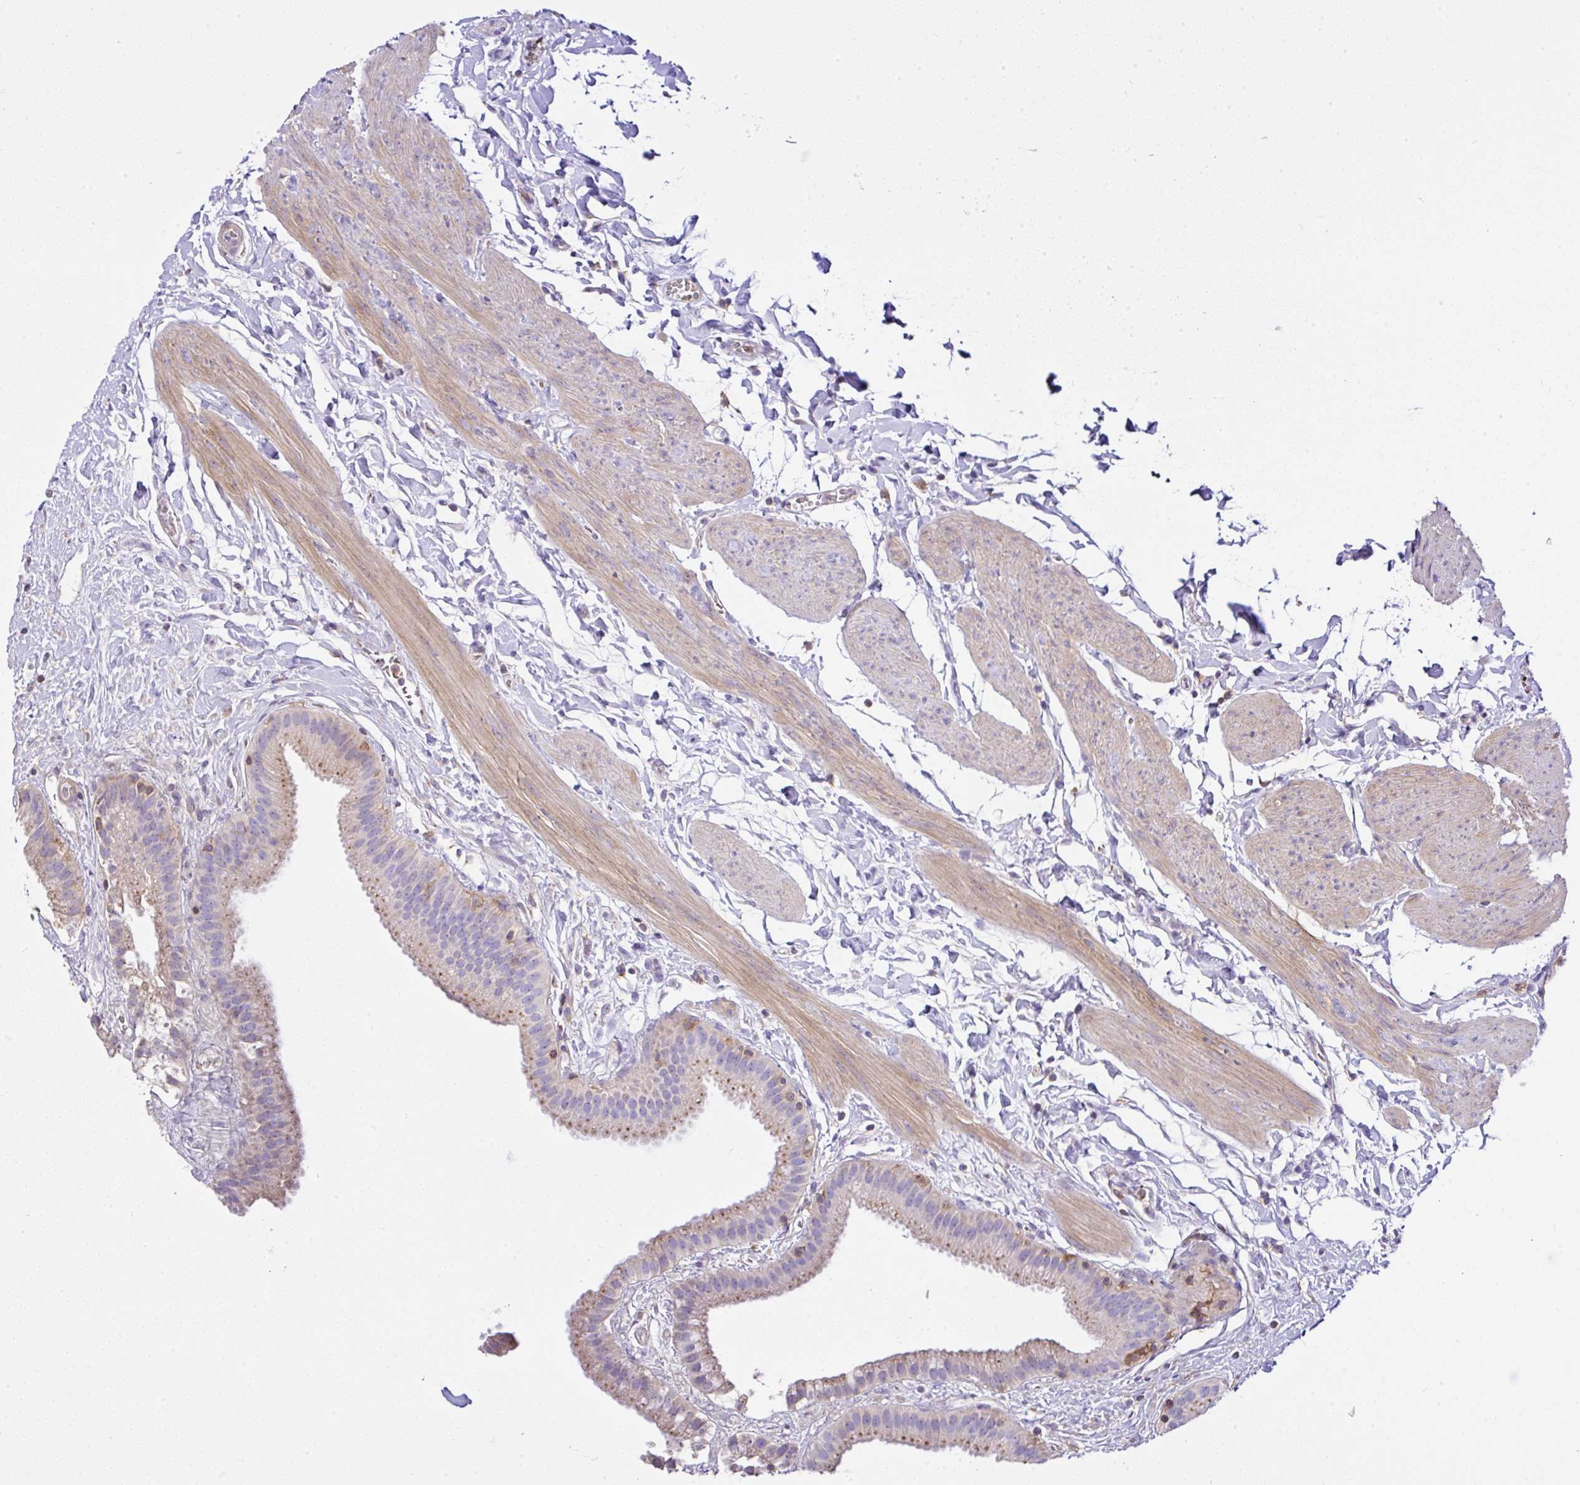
{"staining": {"intensity": "weak", "quantity": "25%-75%", "location": "cytoplasmic/membranous"}, "tissue": "gallbladder", "cell_type": "Glandular cells", "image_type": "normal", "snomed": [{"axis": "morphology", "description": "Normal tissue, NOS"}, {"axis": "topography", "description": "Gallbladder"}], "caption": "A brown stain highlights weak cytoplasmic/membranous staining of a protein in glandular cells of unremarkable human gallbladder. (DAB (3,3'-diaminobenzidine) IHC with brightfield microscopy, high magnification).", "gene": "CCDC142", "patient": {"sex": "female", "age": 63}}